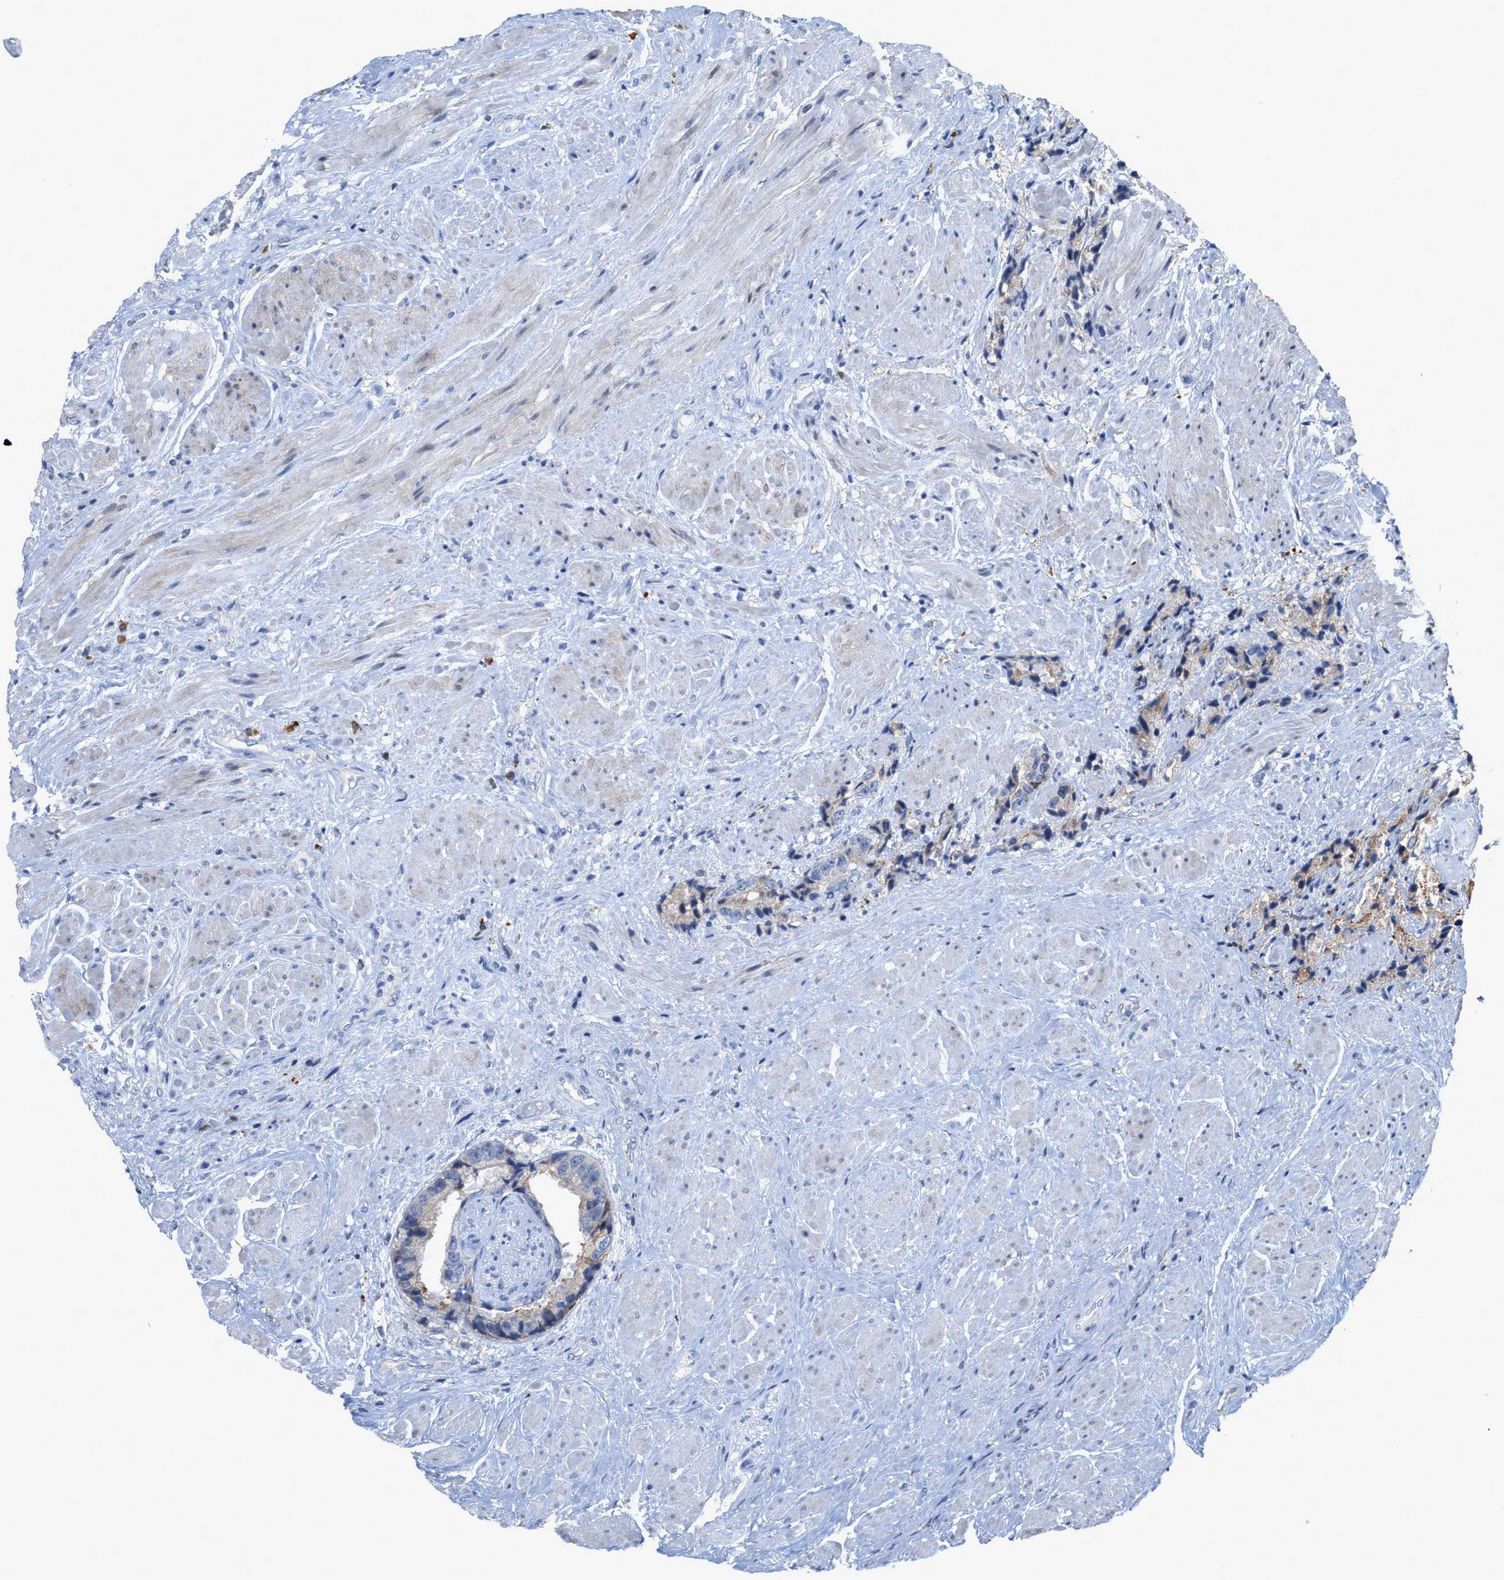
{"staining": {"intensity": "moderate", "quantity": "<25%", "location": "cytoplasmic/membranous"}, "tissue": "prostate cancer", "cell_type": "Tumor cells", "image_type": "cancer", "snomed": [{"axis": "morphology", "description": "Adenocarcinoma, High grade"}, {"axis": "topography", "description": "Prostate"}], "caption": "There is low levels of moderate cytoplasmic/membranous positivity in tumor cells of adenocarcinoma (high-grade) (prostate), as demonstrated by immunohistochemical staining (brown color).", "gene": "RYR2", "patient": {"sex": "male", "age": 61}}